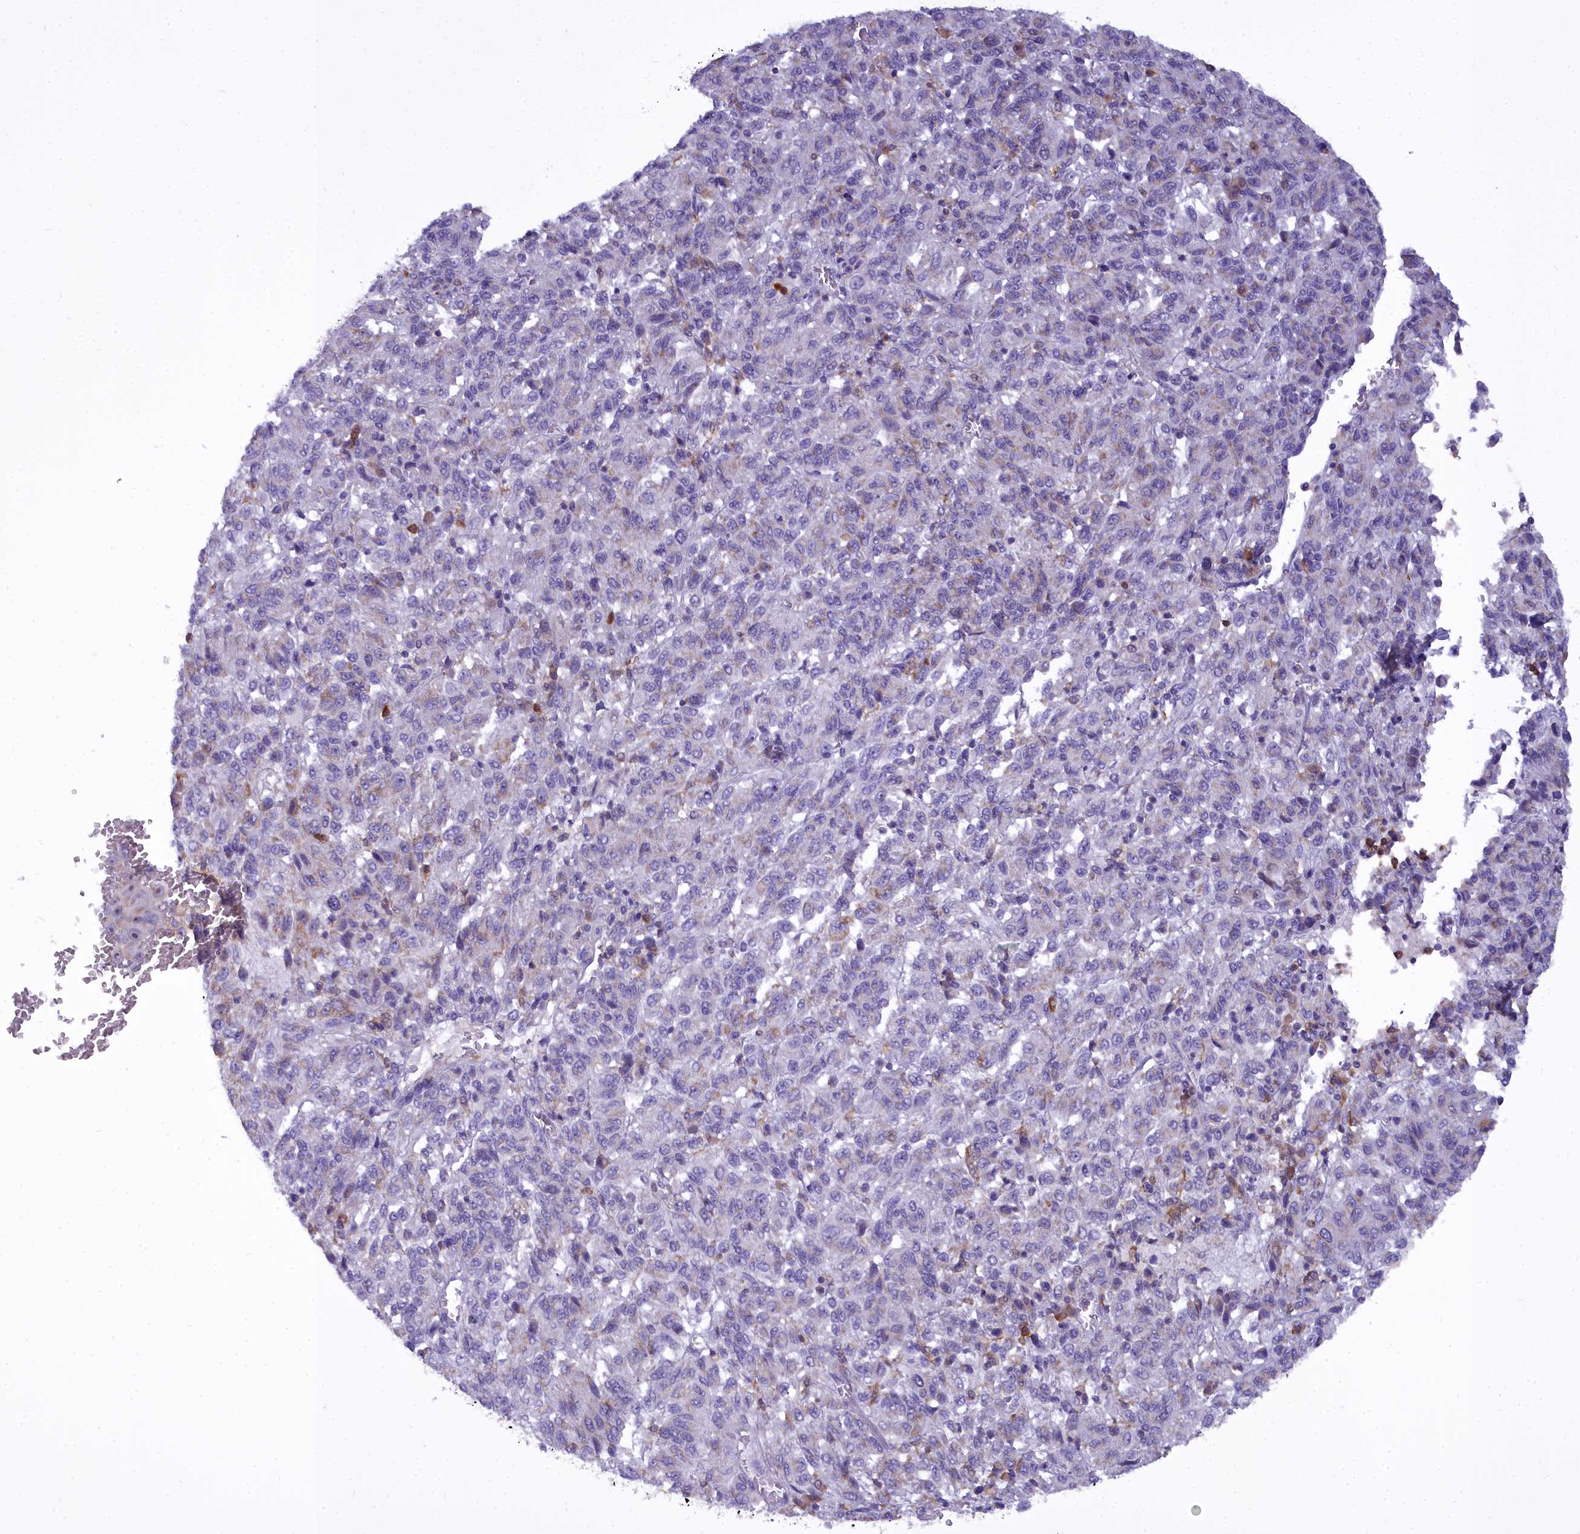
{"staining": {"intensity": "negative", "quantity": "none", "location": "none"}, "tissue": "melanoma", "cell_type": "Tumor cells", "image_type": "cancer", "snomed": [{"axis": "morphology", "description": "Malignant melanoma, Metastatic site"}, {"axis": "topography", "description": "Lung"}], "caption": "The photomicrograph displays no significant expression in tumor cells of melanoma.", "gene": "BLNK", "patient": {"sex": "male", "age": 64}}